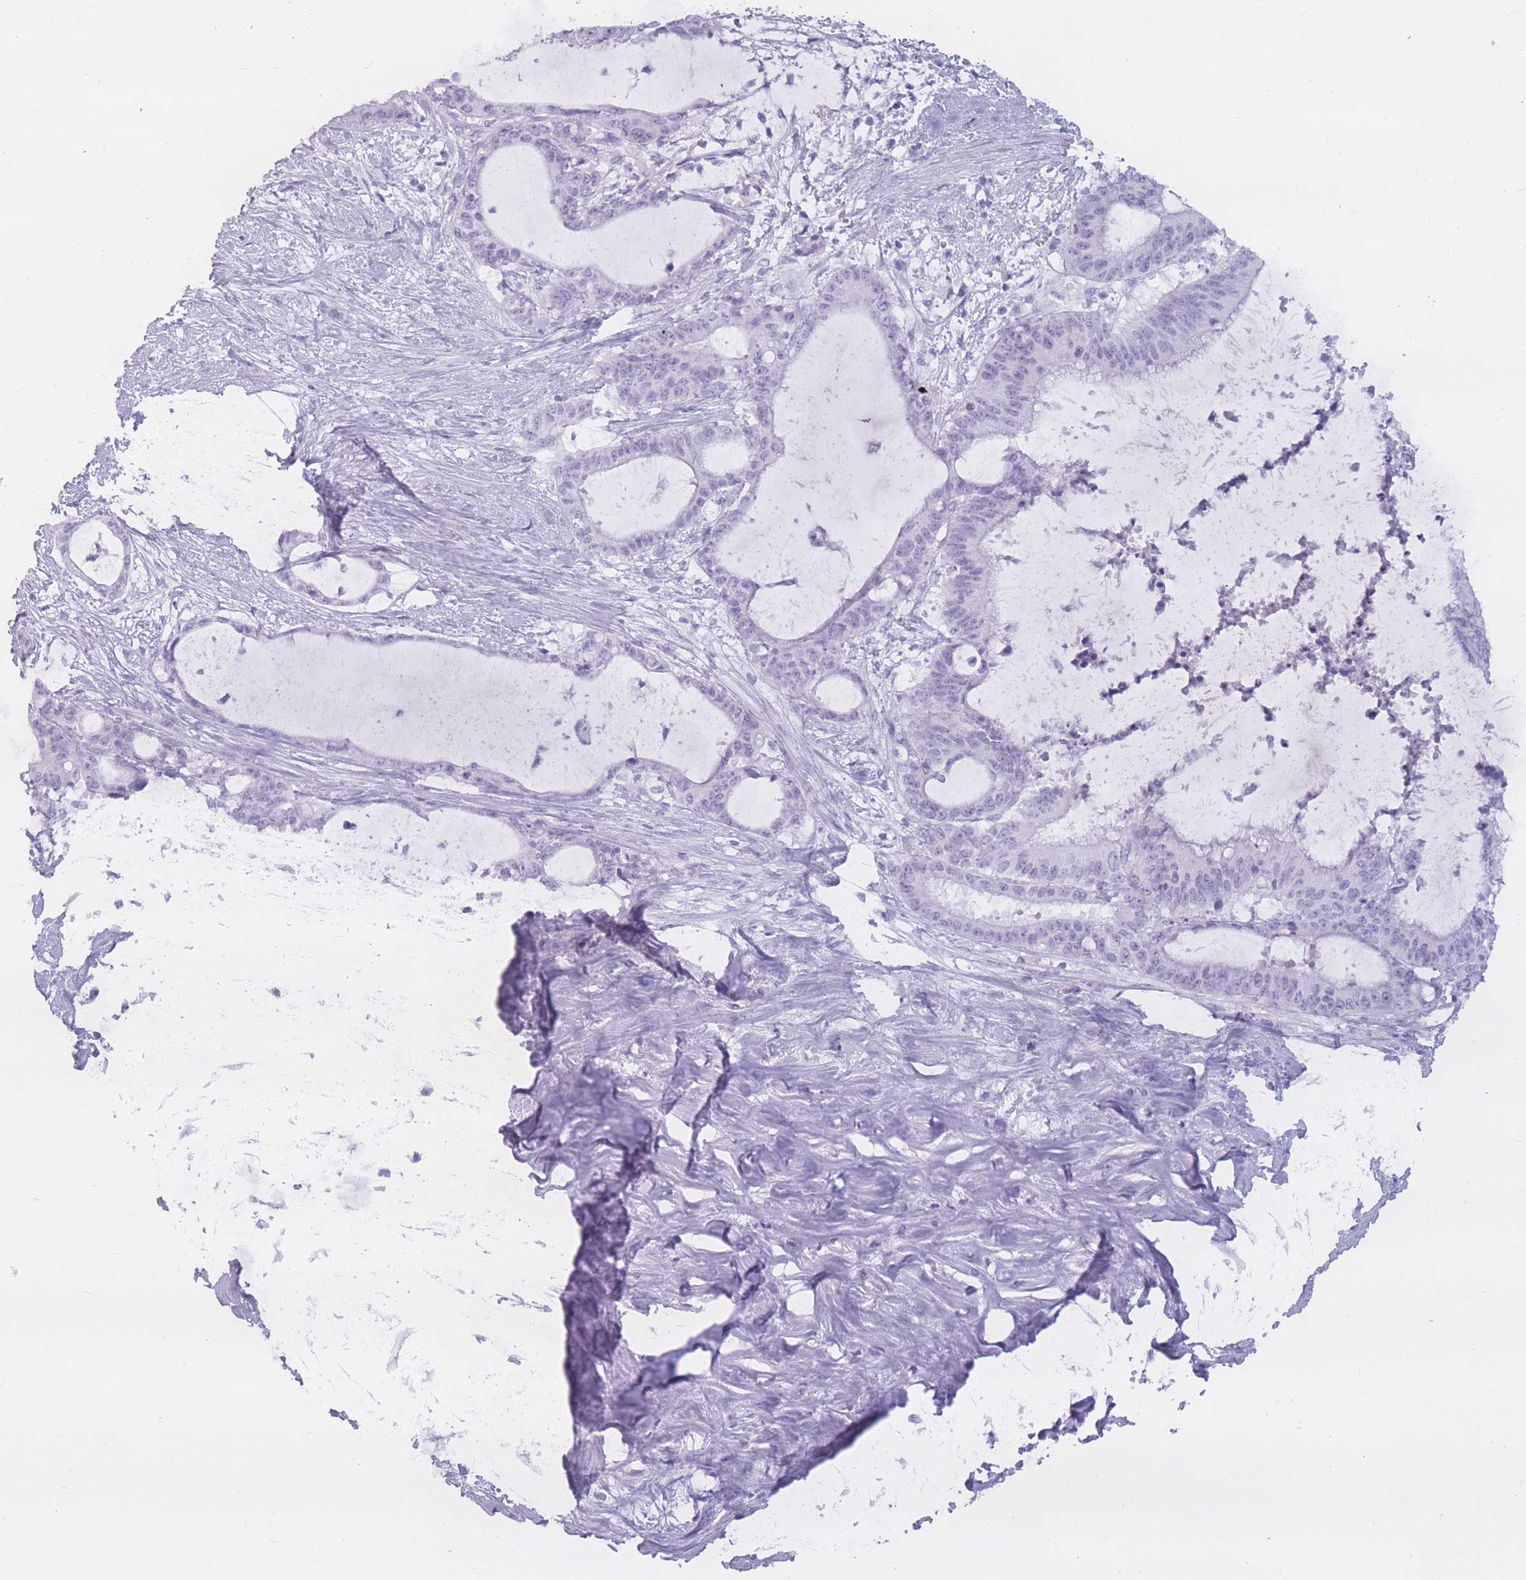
{"staining": {"intensity": "negative", "quantity": "none", "location": "none"}, "tissue": "liver cancer", "cell_type": "Tumor cells", "image_type": "cancer", "snomed": [{"axis": "morphology", "description": "Normal tissue, NOS"}, {"axis": "morphology", "description": "Cholangiocarcinoma"}, {"axis": "topography", "description": "Liver"}, {"axis": "topography", "description": "Peripheral nerve tissue"}], "caption": "Tumor cells are negative for brown protein staining in liver cholangiocarcinoma.", "gene": "PNMA3", "patient": {"sex": "female", "age": 73}}